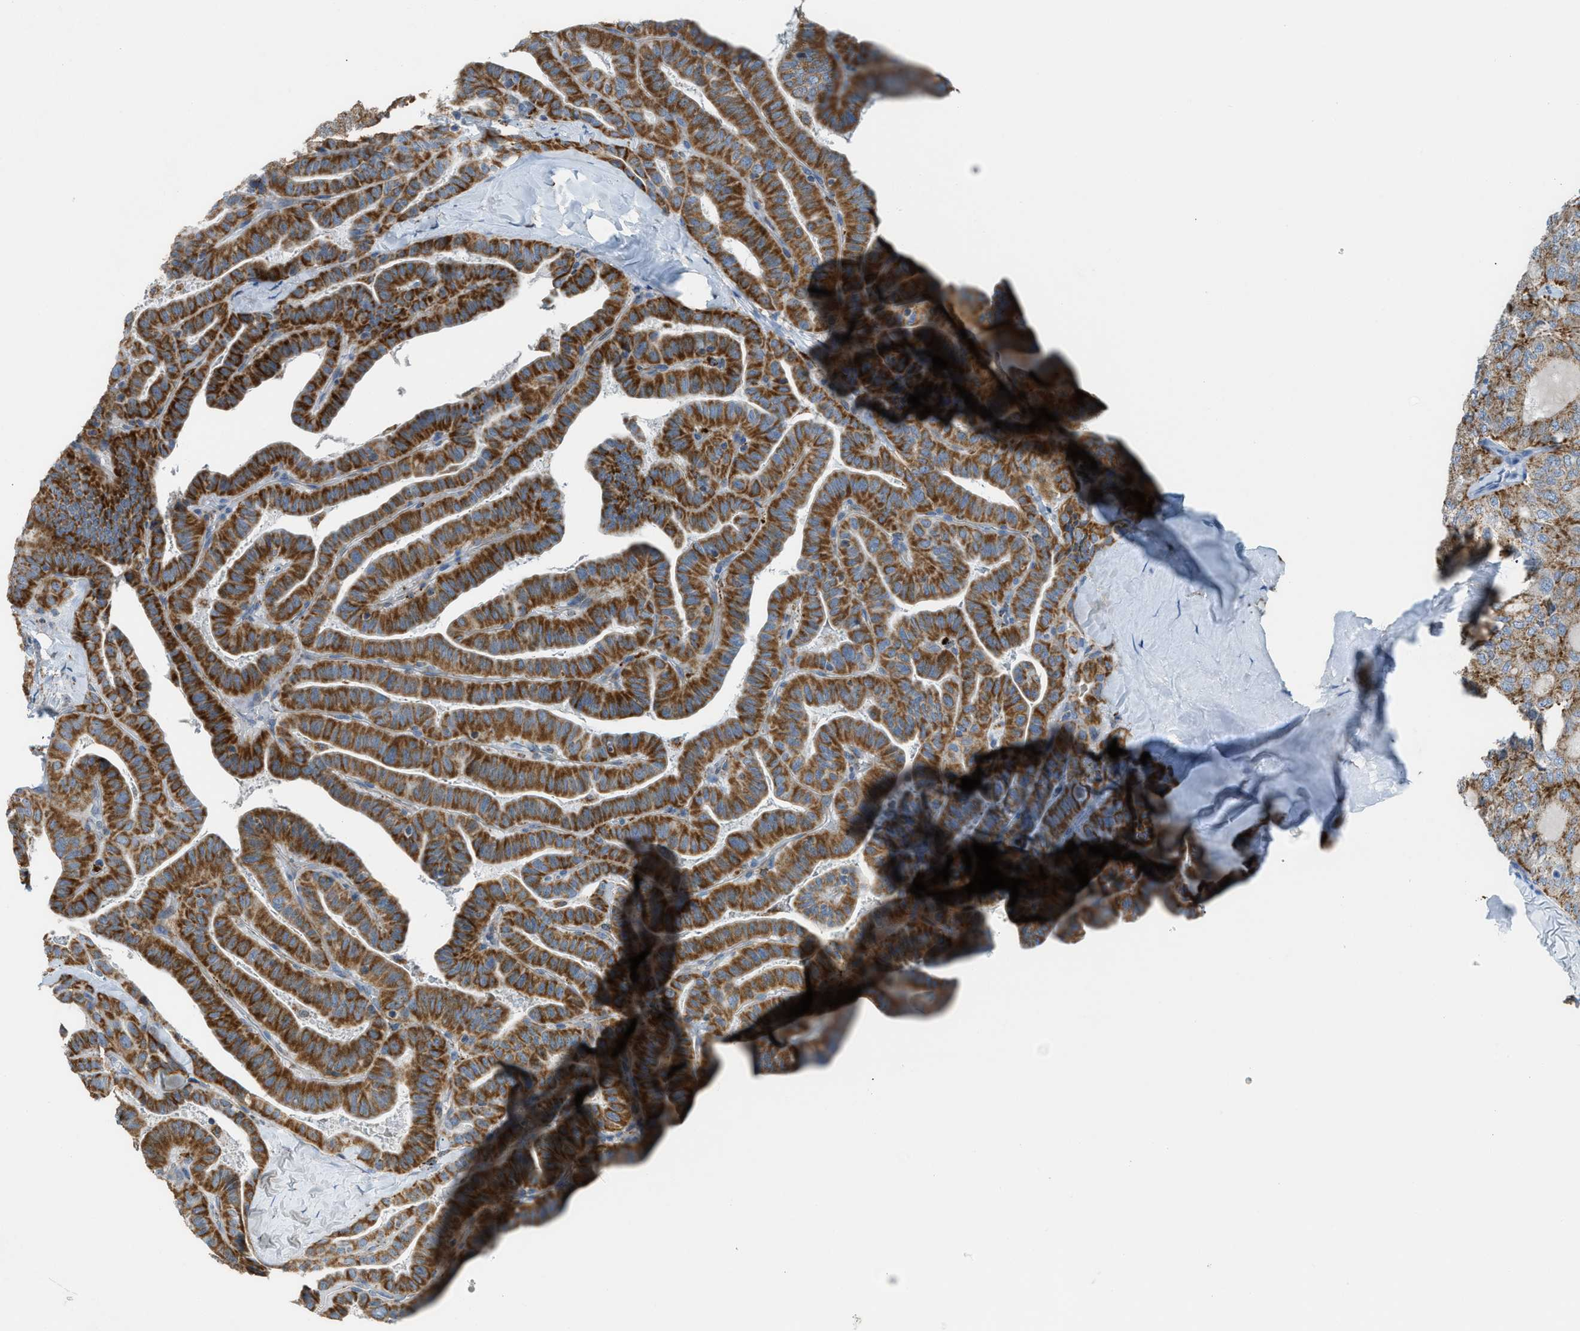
{"staining": {"intensity": "strong", "quantity": ">75%", "location": "cytoplasmic/membranous"}, "tissue": "thyroid cancer", "cell_type": "Tumor cells", "image_type": "cancer", "snomed": [{"axis": "morphology", "description": "Papillary adenocarcinoma, NOS"}, {"axis": "topography", "description": "Thyroid gland"}], "caption": "Strong cytoplasmic/membranous staining is seen in approximately >75% of tumor cells in thyroid cancer (papillary adenocarcinoma).", "gene": "SMIM20", "patient": {"sex": "male", "age": 77}}